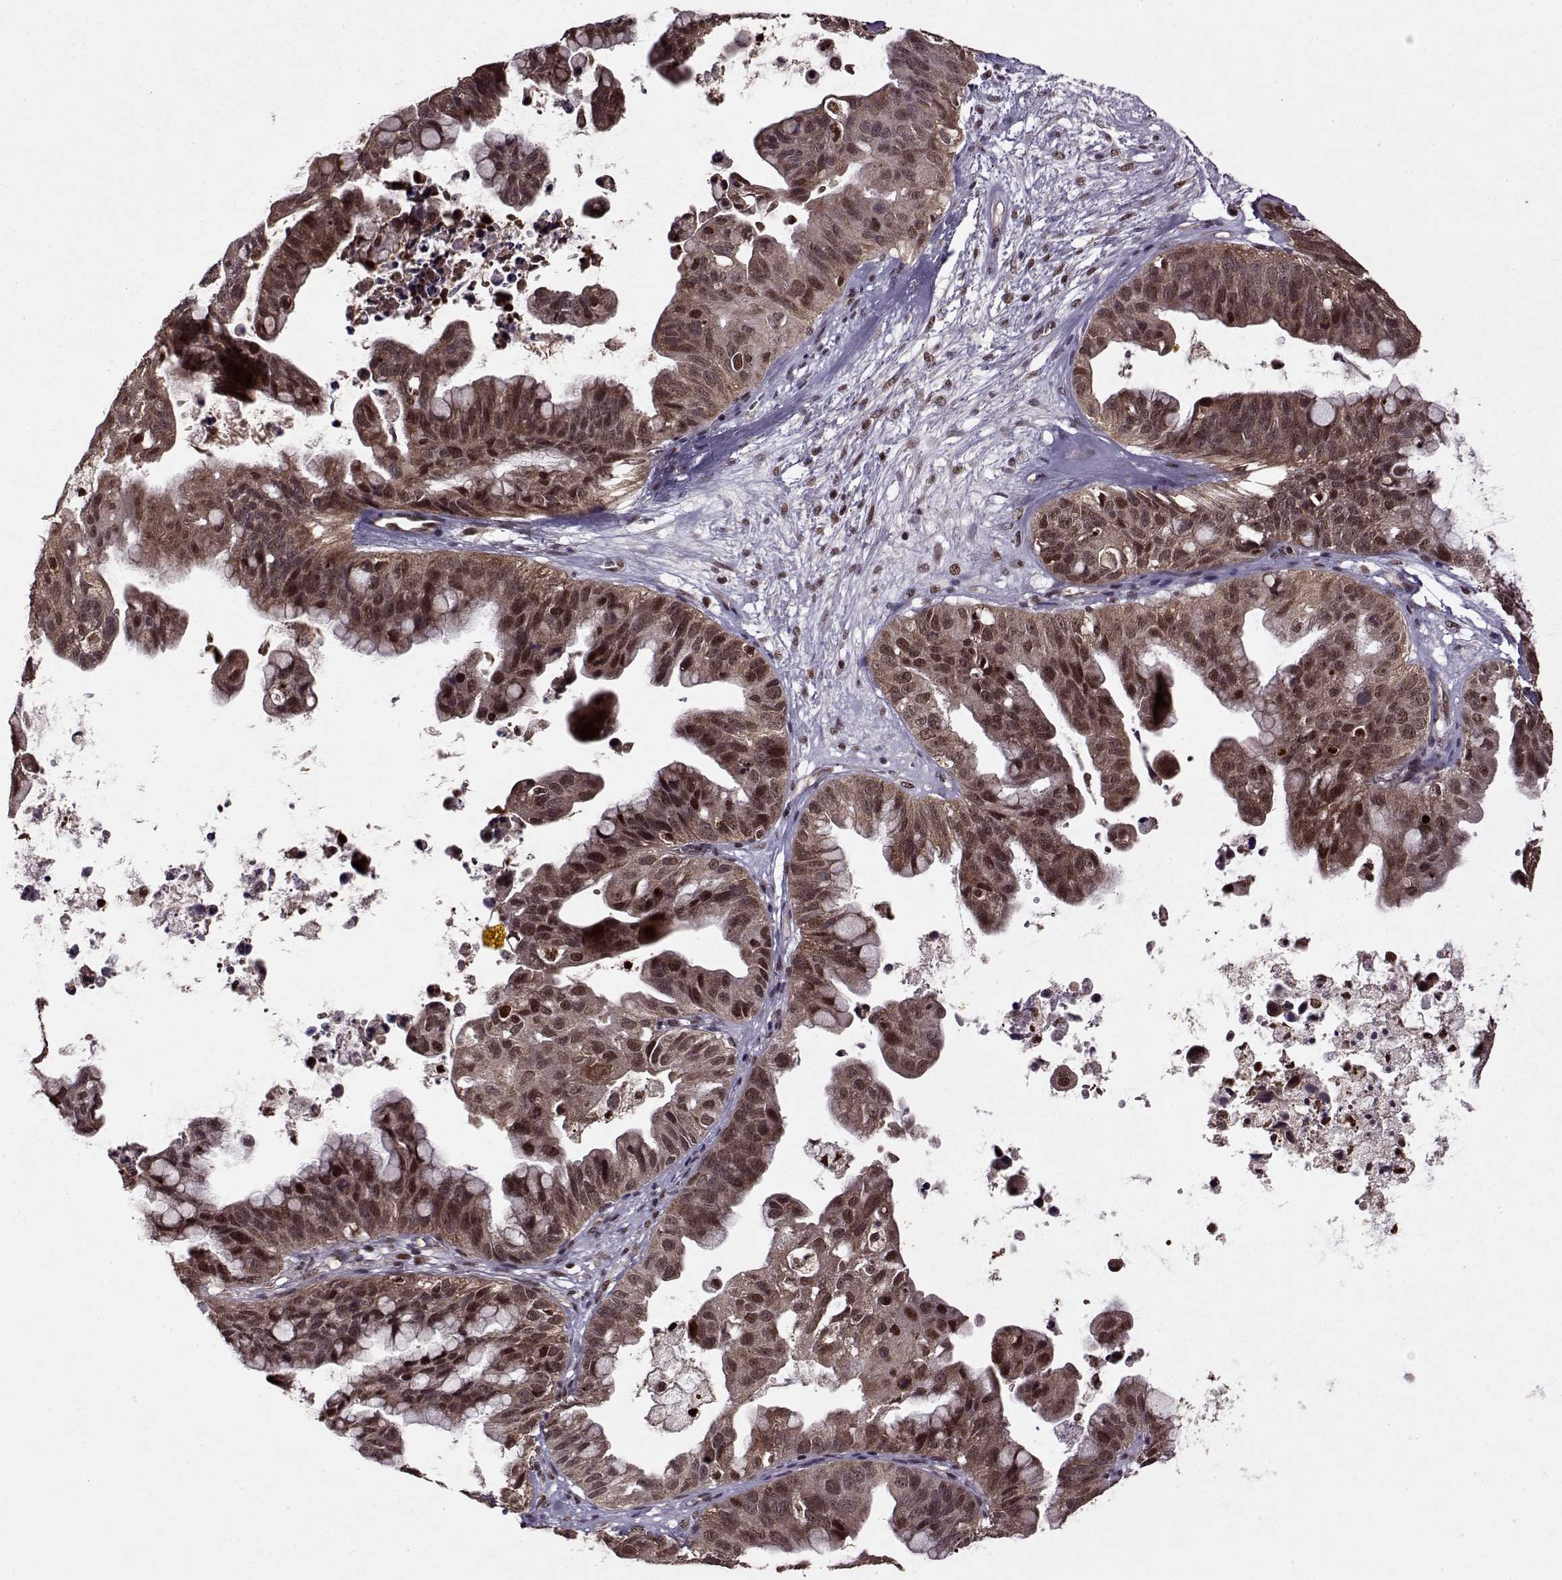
{"staining": {"intensity": "strong", "quantity": ">75%", "location": "nuclear"}, "tissue": "ovarian cancer", "cell_type": "Tumor cells", "image_type": "cancer", "snomed": [{"axis": "morphology", "description": "Cystadenocarcinoma, mucinous, NOS"}, {"axis": "topography", "description": "Ovary"}], "caption": "A high-resolution micrograph shows immunohistochemistry staining of ovarian cancer (mucinous cystadenocarcinoma), which demonstrates strong nuclear staining in approximately >75% of tumor cells.", "gene": "PSMA7", "patient": {"sex": "female", "age": 76}}